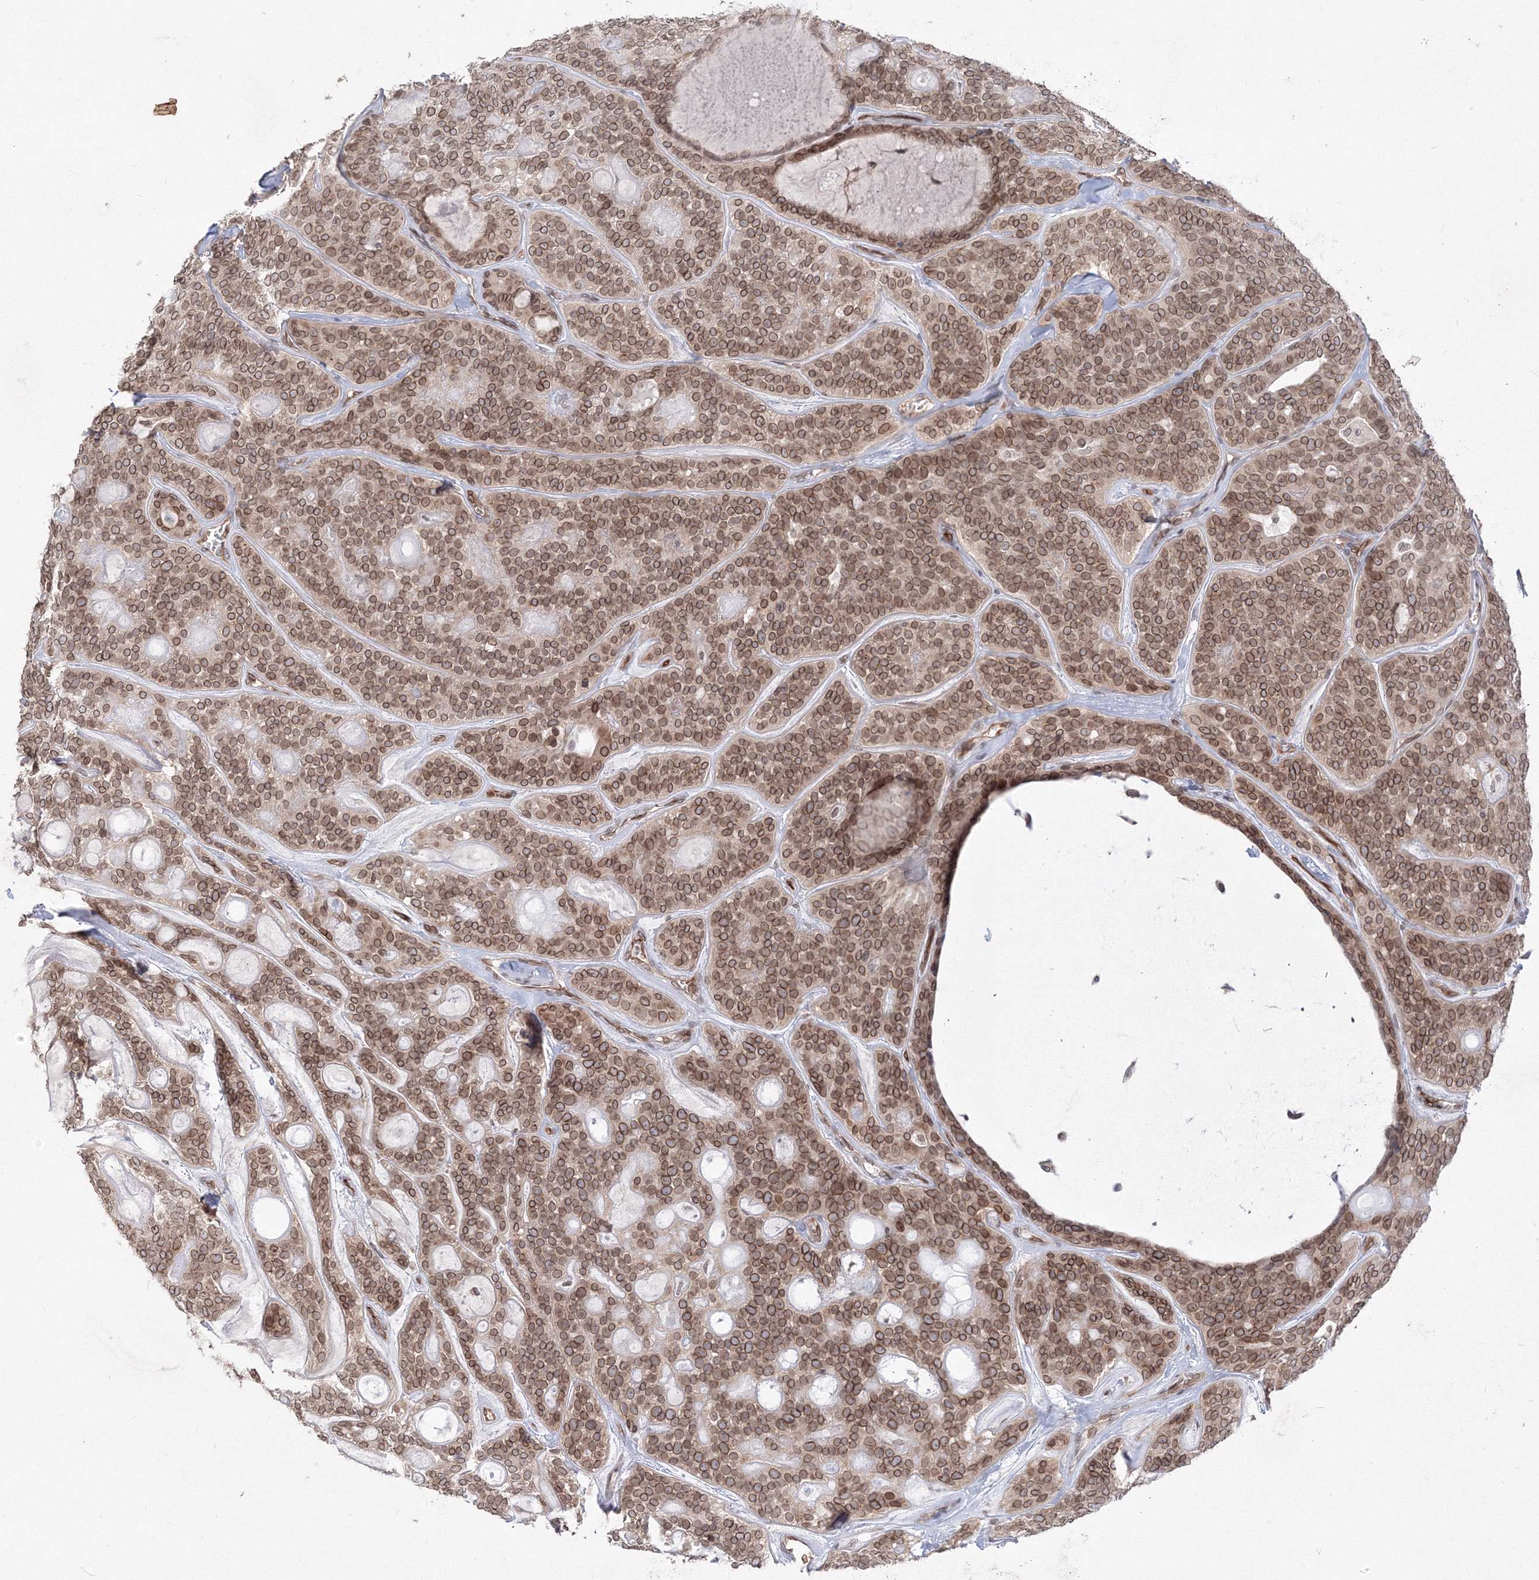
{"staining": {"intensity": "moderate", "quantity": ">75%", "location": "cytoplasmic/membranous,nuclear"}, "tissue": "head and neck cancer", "cell_type": "Tumor cells", "image_type": "cancer", "snomed": [{"axis": "morphology", "description": "Adenocarcinoma, NOS"}, {"axis": "topography", "description": "Head-Neck"}], "caption": "Adenocarcinoma (head and neck) stained for a protein exhibits moderate cytoplasmic/membranous and nuclear positivity in tumor cells. The protein of interest is shown in brown color, while the nuclei are stained blue.", "gene": "DNAJB2", "patient": {"sex": "male", "age": 66}}